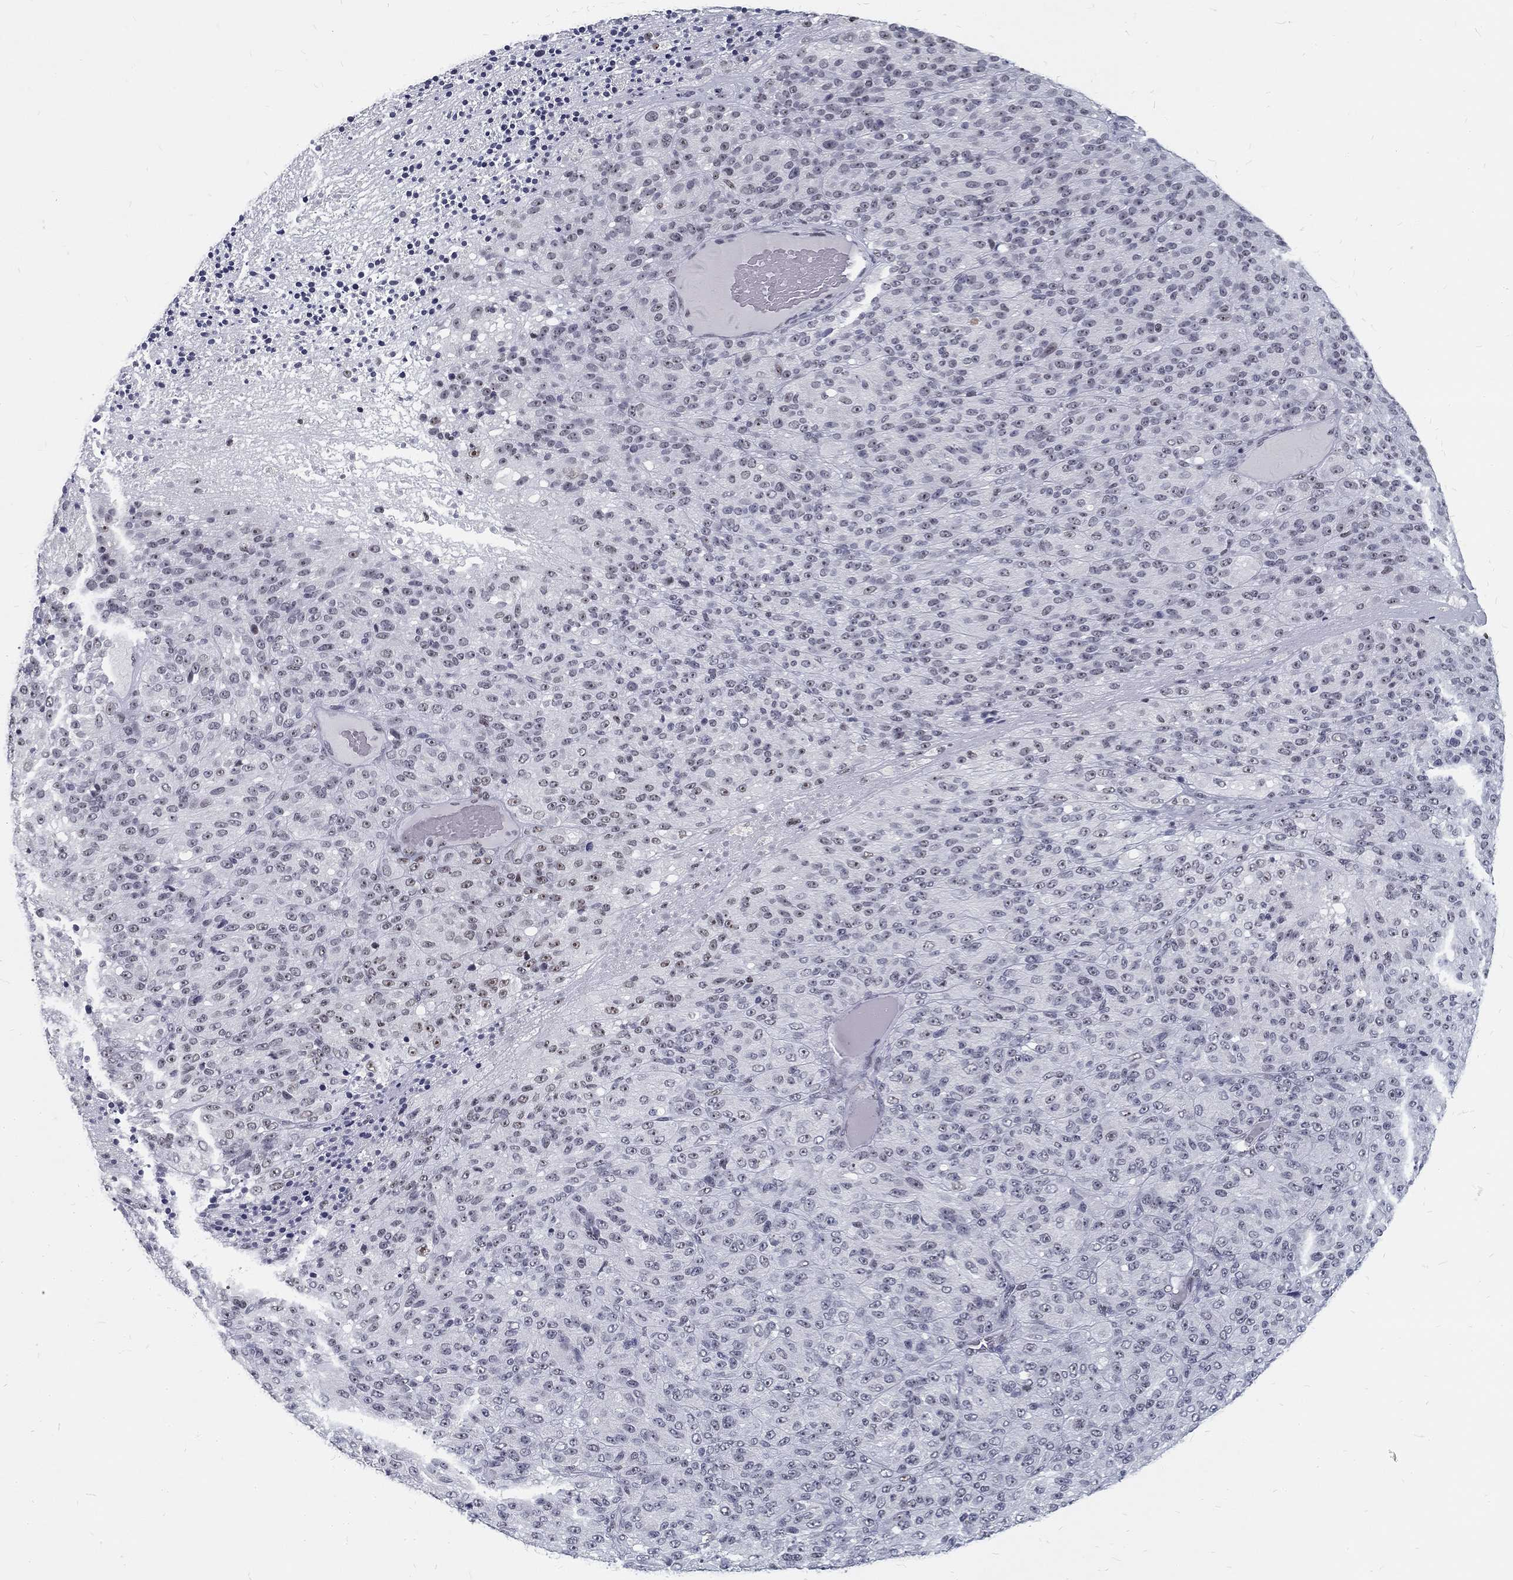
{"staining": {"intensity": "negative", "quantity": "none", "location": "none"}, "tissue": "melanoma", "cell_type": "Tumor cells", "image_type": "cancer", "snomed": [{"axis": "morphology", "description": "Malignant melanoma, Metastatic site"}, {"axis": "topography", "description": "Brain"}], "caption": "Histopathology image shows no significant protein expression in tumor cells of malignant melanoma (metastatic site).", "gene": "SNORC", "patient": {"sex": "female", "age": 56}}